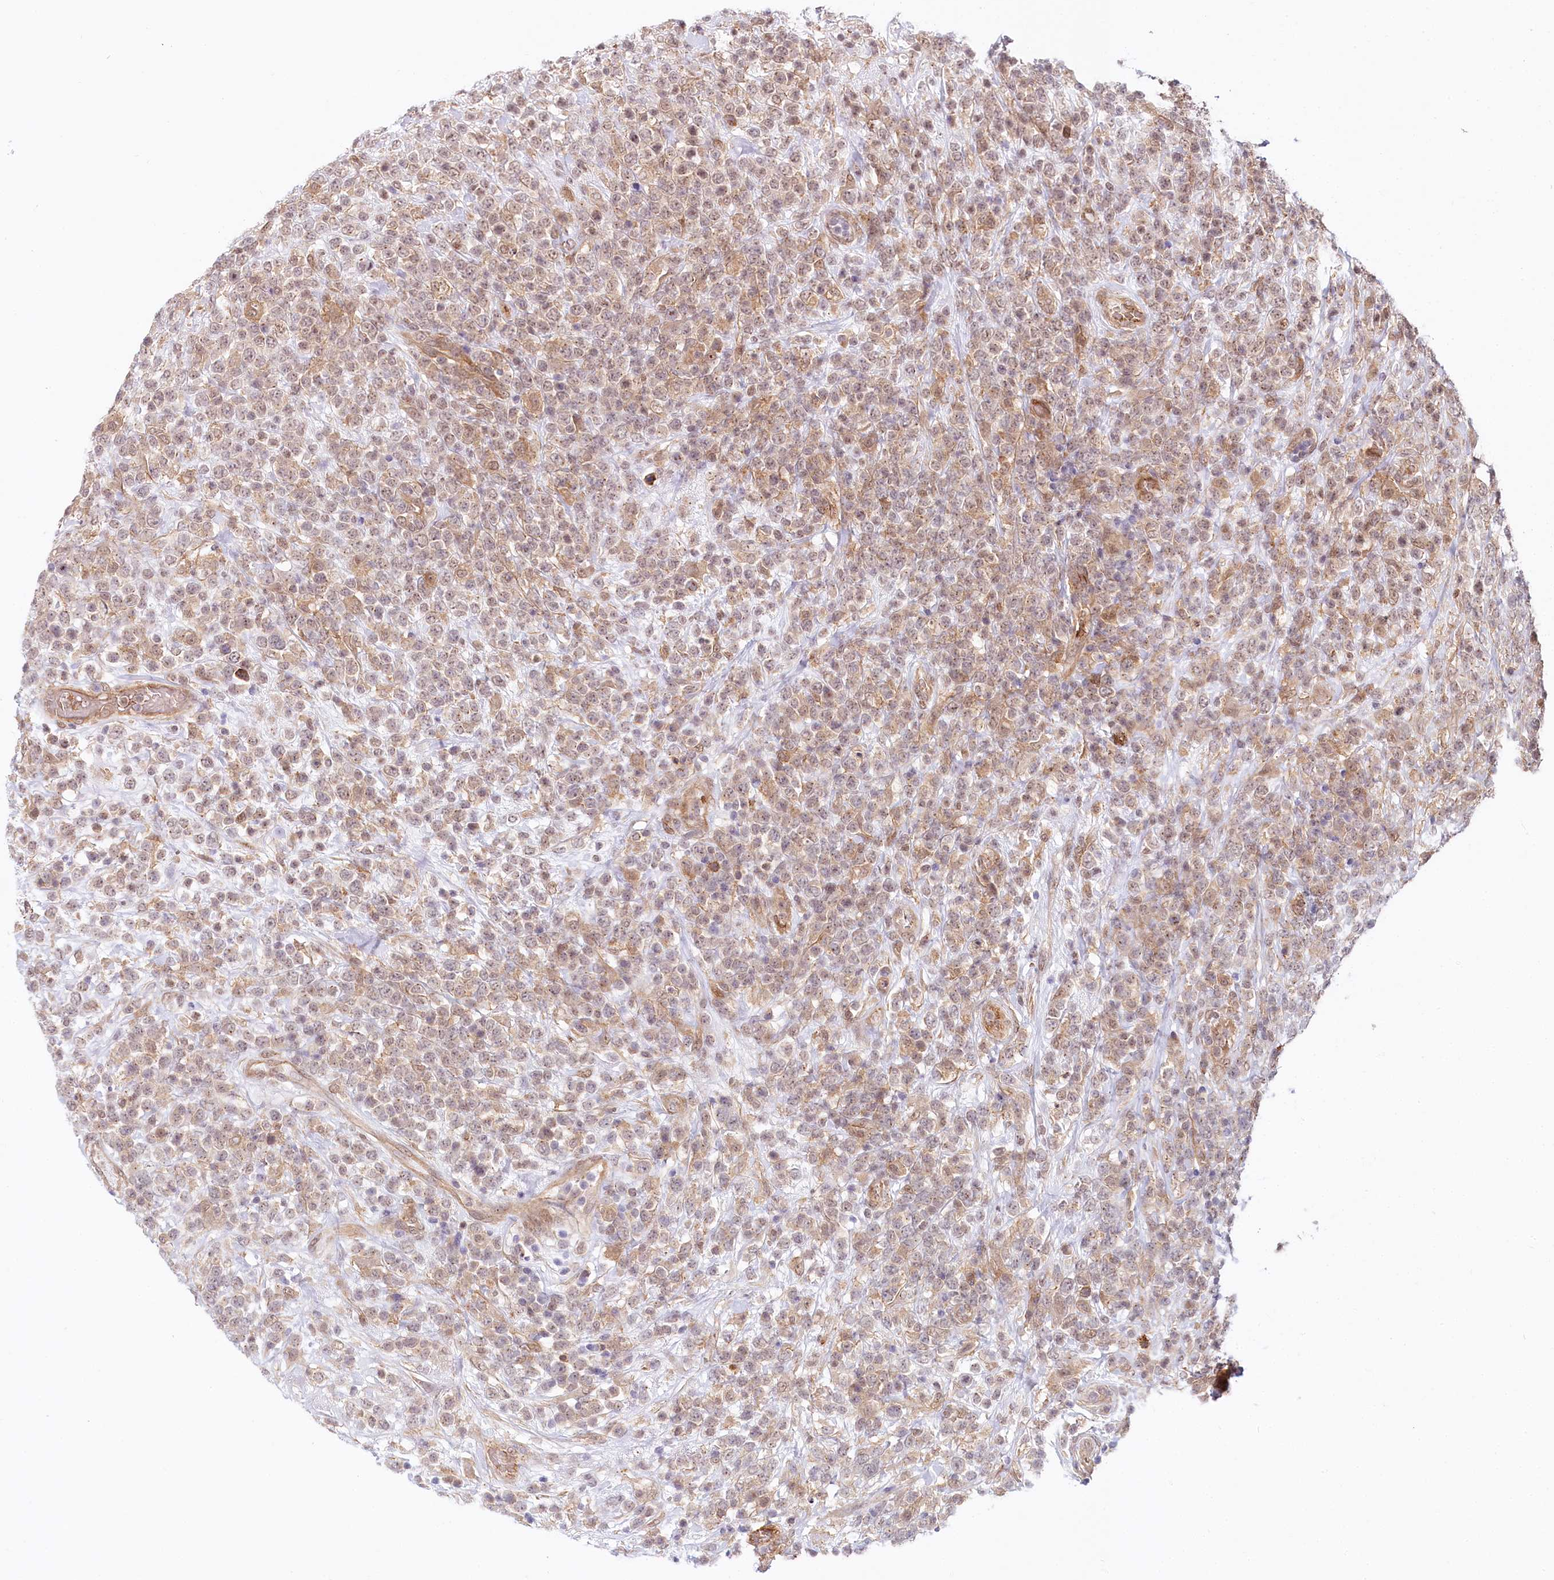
{"staining": {"intensity": "weak", "quantity": "25%-75%", "location": "nuclear"}, "tissue": "lymphoma", "cell_type": "Tumor cells", "image_type": "cancer", "snomed": [{"axis": "morphology", "description": "Malignant lymphoma, non-Hodgkin's type, High grade"}, {"axis": "topography", "description": "Colon"}], "caption": "Immunohistochemical staining of lymphoma shows low levels of weak nuclear protein staining in about 25%-75% of tumor cells. (DAB (3,3'-diaminobenzidine) IHC with brightfield microscopy, high magnification).", "gene": "TUBGCP2", "patient": {"sex": "female", "age": 53}}